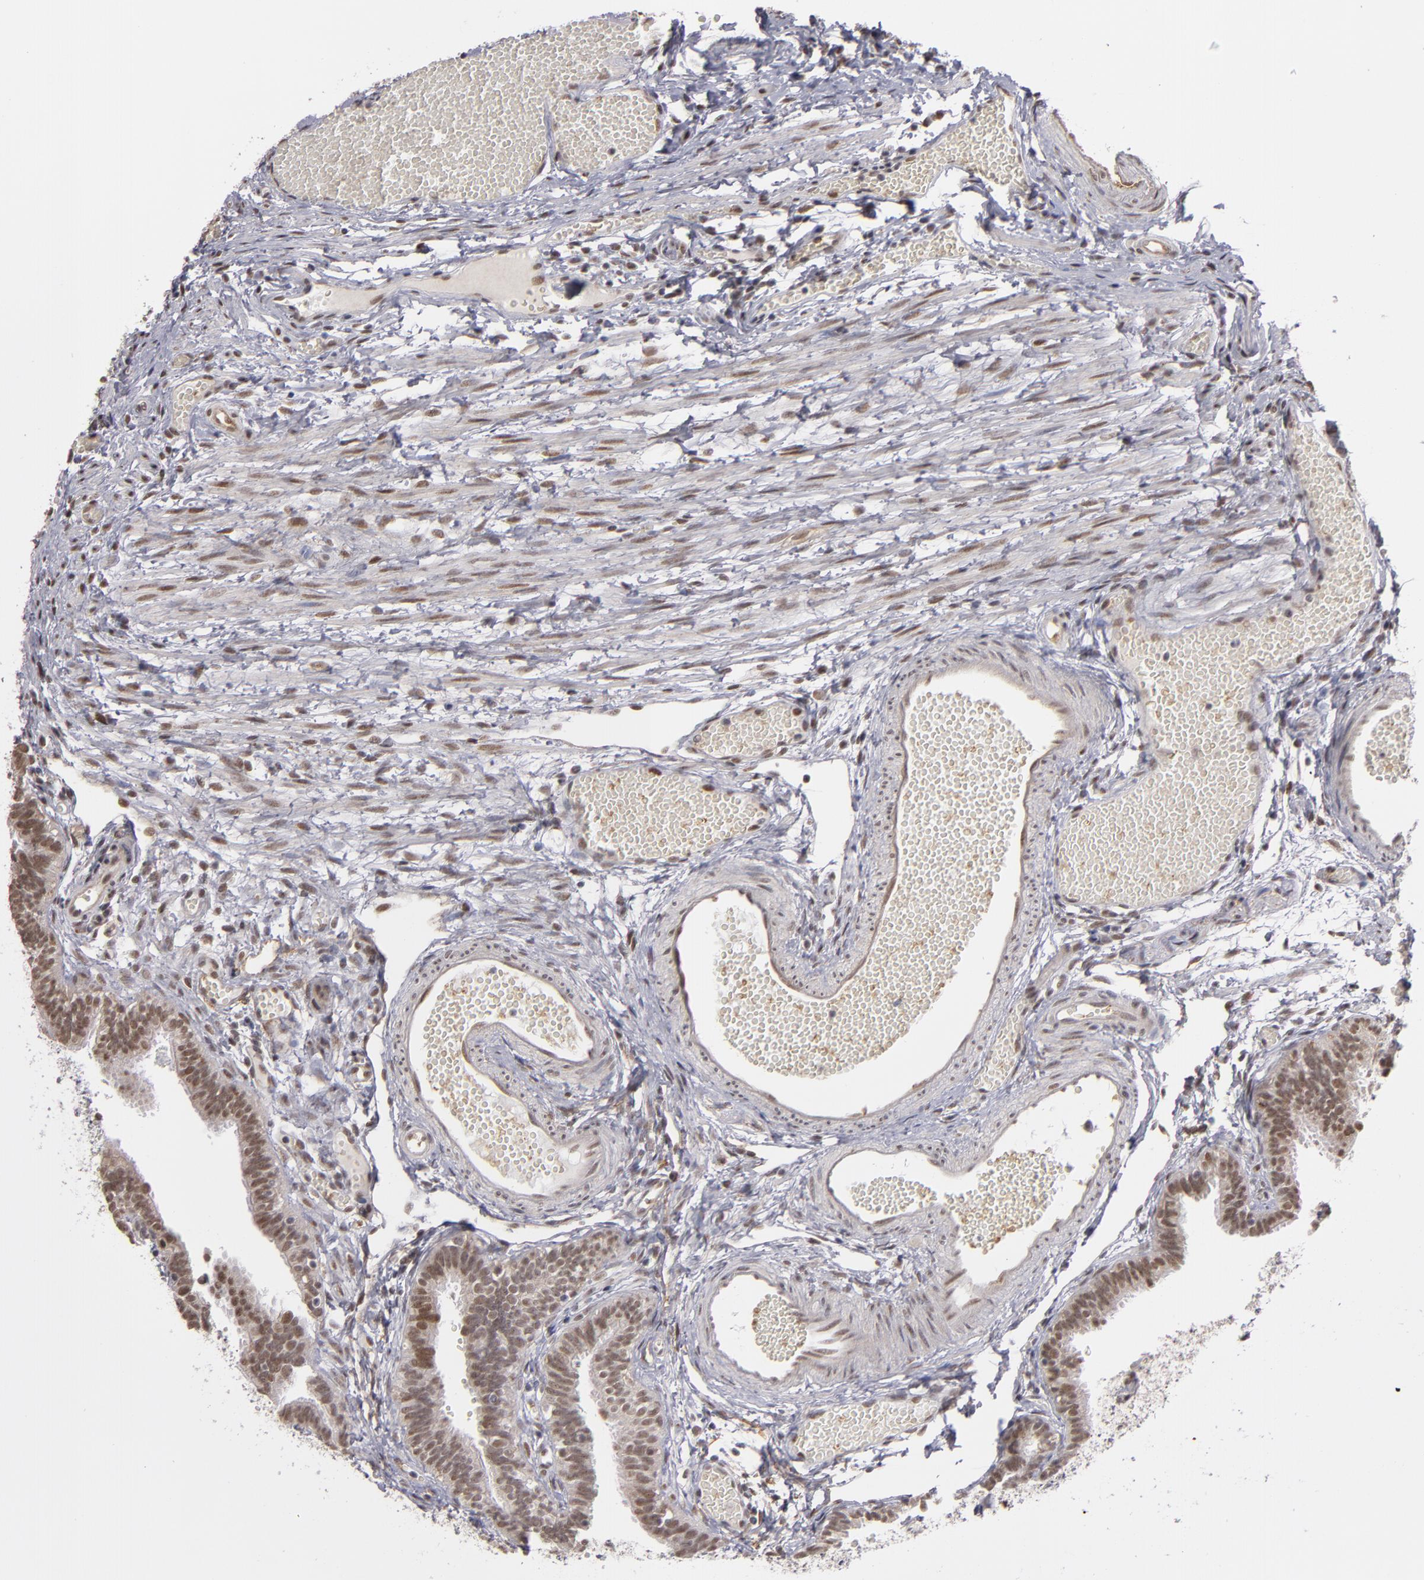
{"staining": {"intensity": "weak", "quantity": ">75%", "location": "cytoplasmic/membranous,nuclear"}, "tissue": "fallopian tube", "cell_type": "Glandular cells", "image_type": "normal", "snomed": [{"axis": "morphology", "description": "Normal tissue, NOS"}, {"axis": "topography", "description": "Fallopian tube"}], "caption": "DAB immunohistochemical staining of unremarkable fallopian tube reveals weak cytoplasmic/membranous,nuclear protein staining in approximately >75% of glandular cells.", "gene": "ZNF75A", "patient": {"sex": "female", "age": 29}}